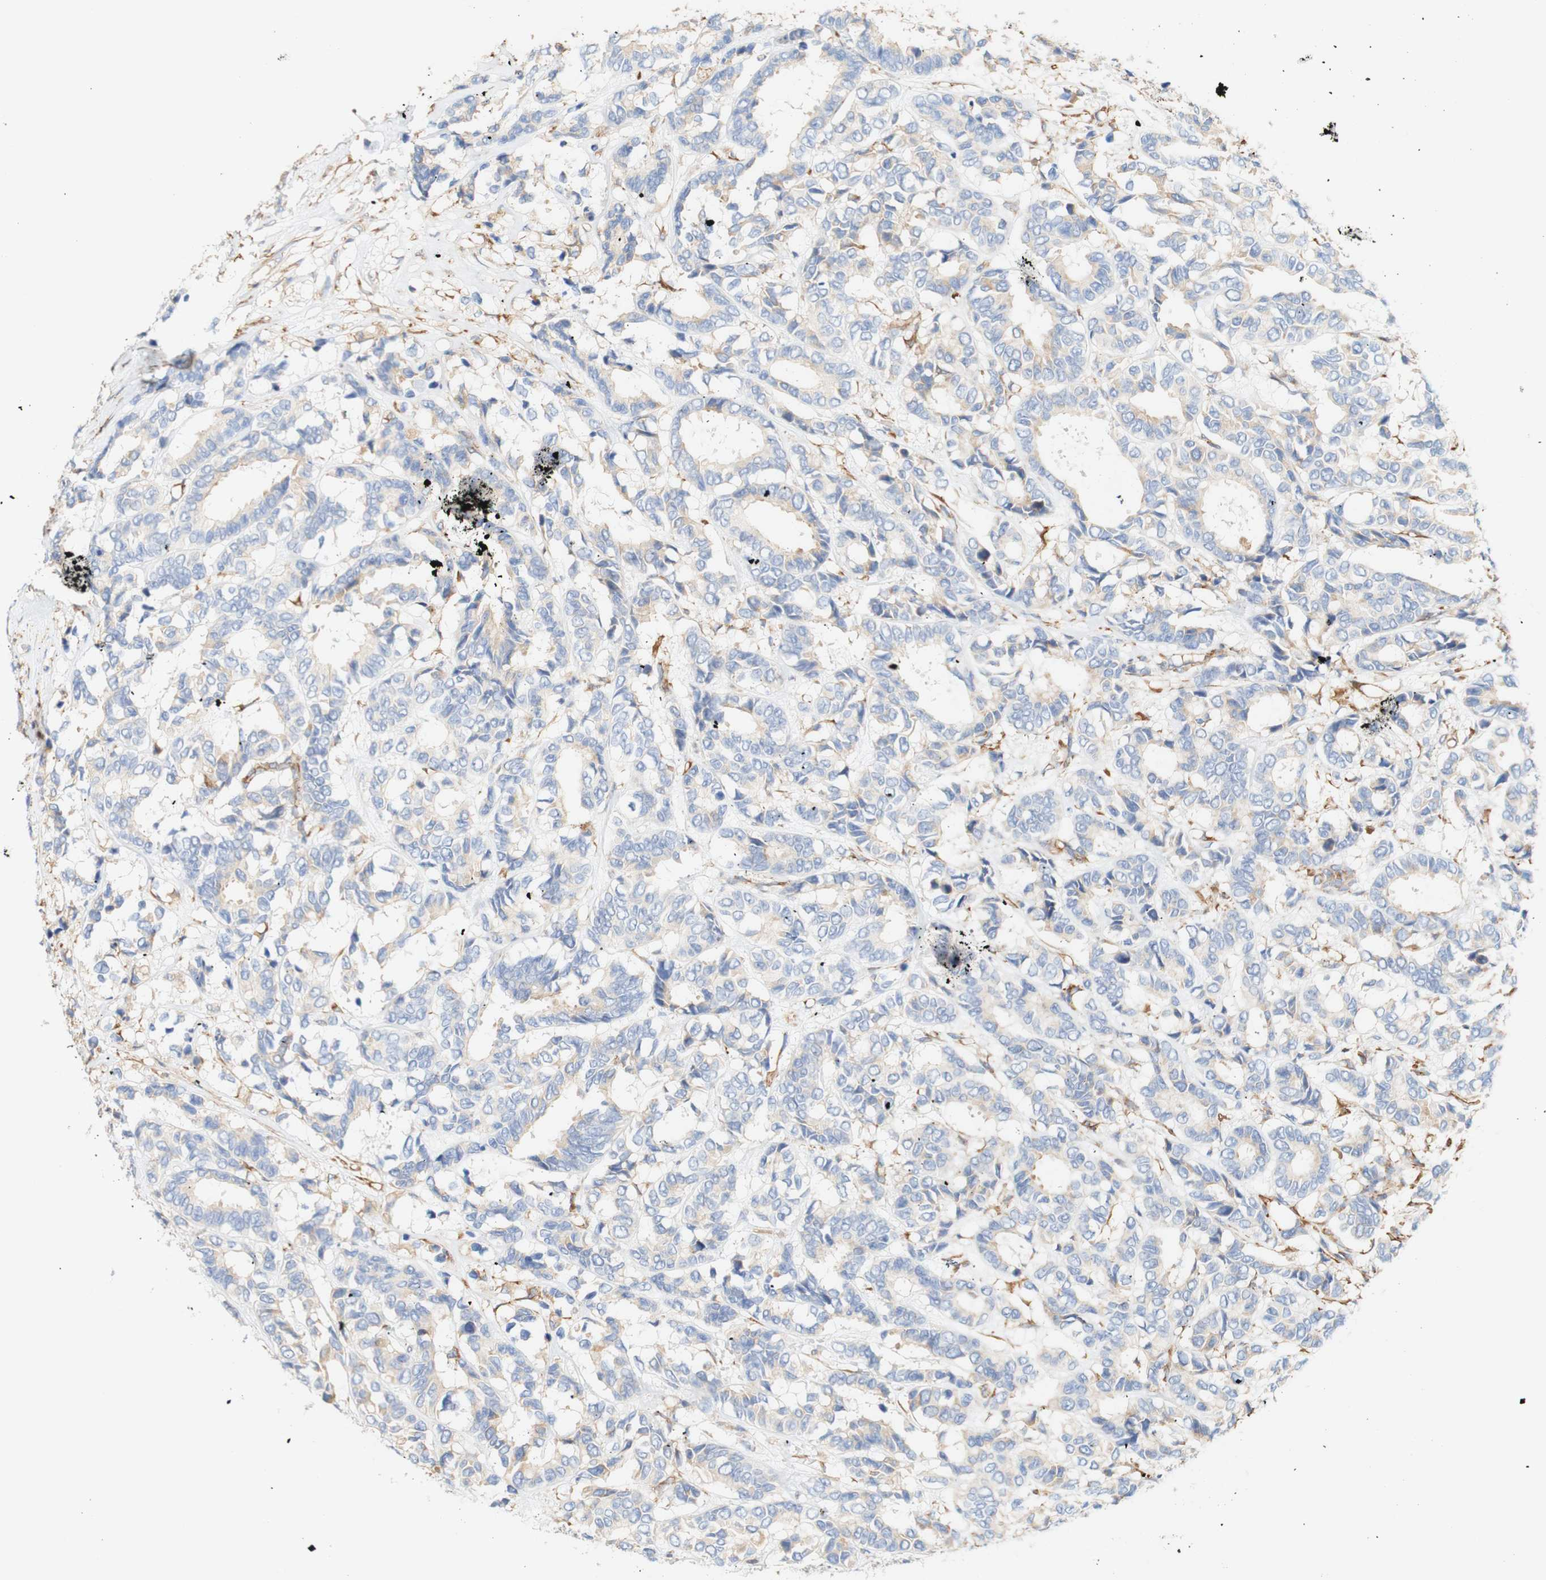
{"staining": {"intensity": "negative", "quantity": "none", "location": "none"}, "tissue": "breast cancer", "cell_type": "Tumor cells", "image_type": "cancer", "snomed": [{"axis": "morphology", "description": "Duct carcinoma"}, {"axis": "topography", "description": "Breast"}], "caption": "Immunohistochemical staining of human breast invasive ductal carcinoma reveals no significant positivity in tumor cells.", "gene": "EIF2AK4", "patient": {"sex": "female", "age": 87}}